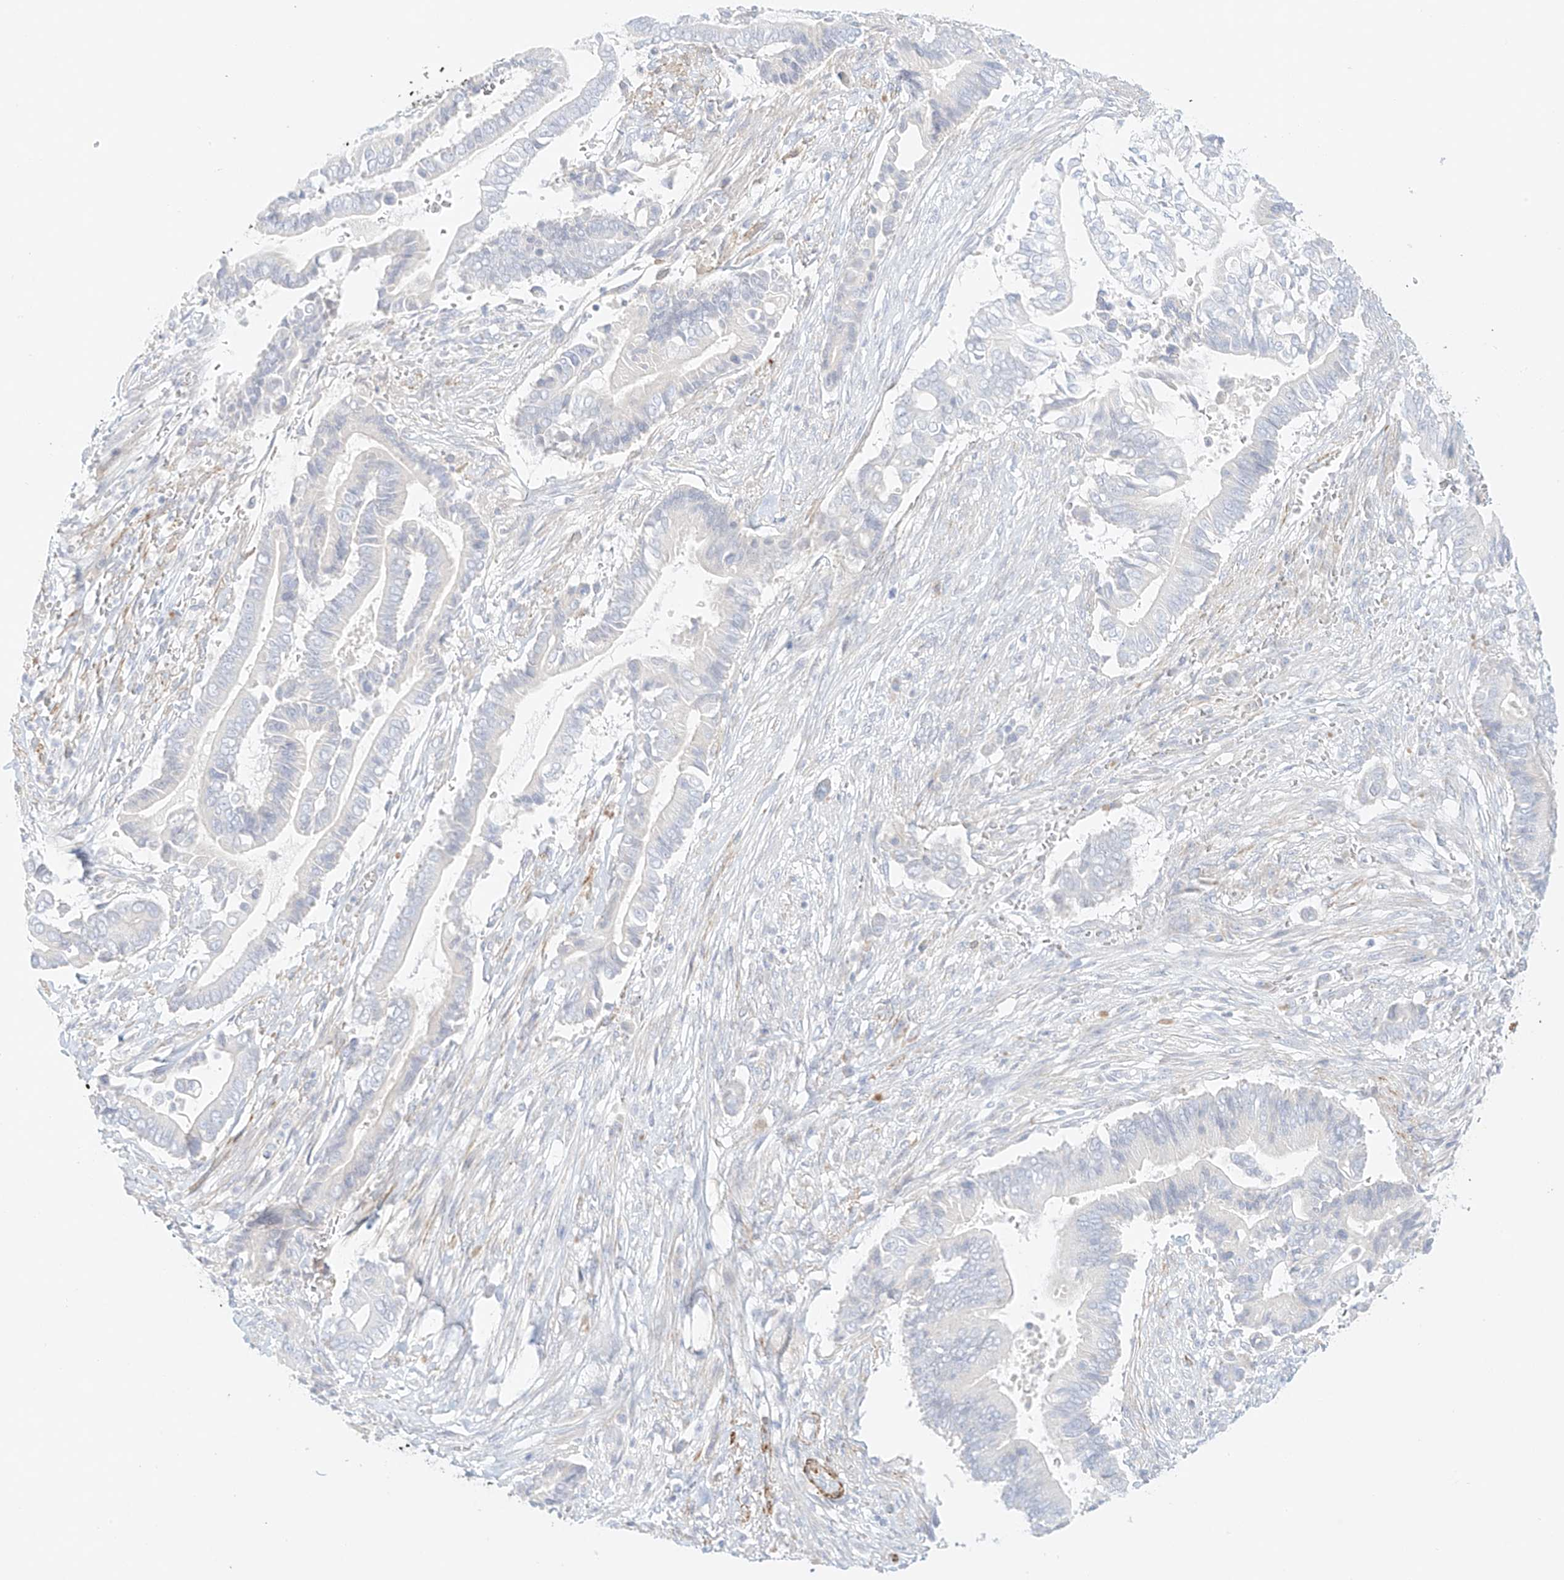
{"staining": {"intensity": "negative", "quantity": "none", "location": "none"}, "tissue": "pancreatic cancer", "cell_type": "Tumor cells", "image_type": "cancer", "snomed": [{"axis": "morphology", "description": "Adenocarcinoma, NOS"}, {"axis": "topography", "description": "Pancreas"}], "caption": "Pancreatic cancer (adenocarcinoma) was stained to show a protein in brown. There is no significant staining in tumor cells.", "gene": "ST3GAL5", "patient": {"sex": "male", "age": 68}}